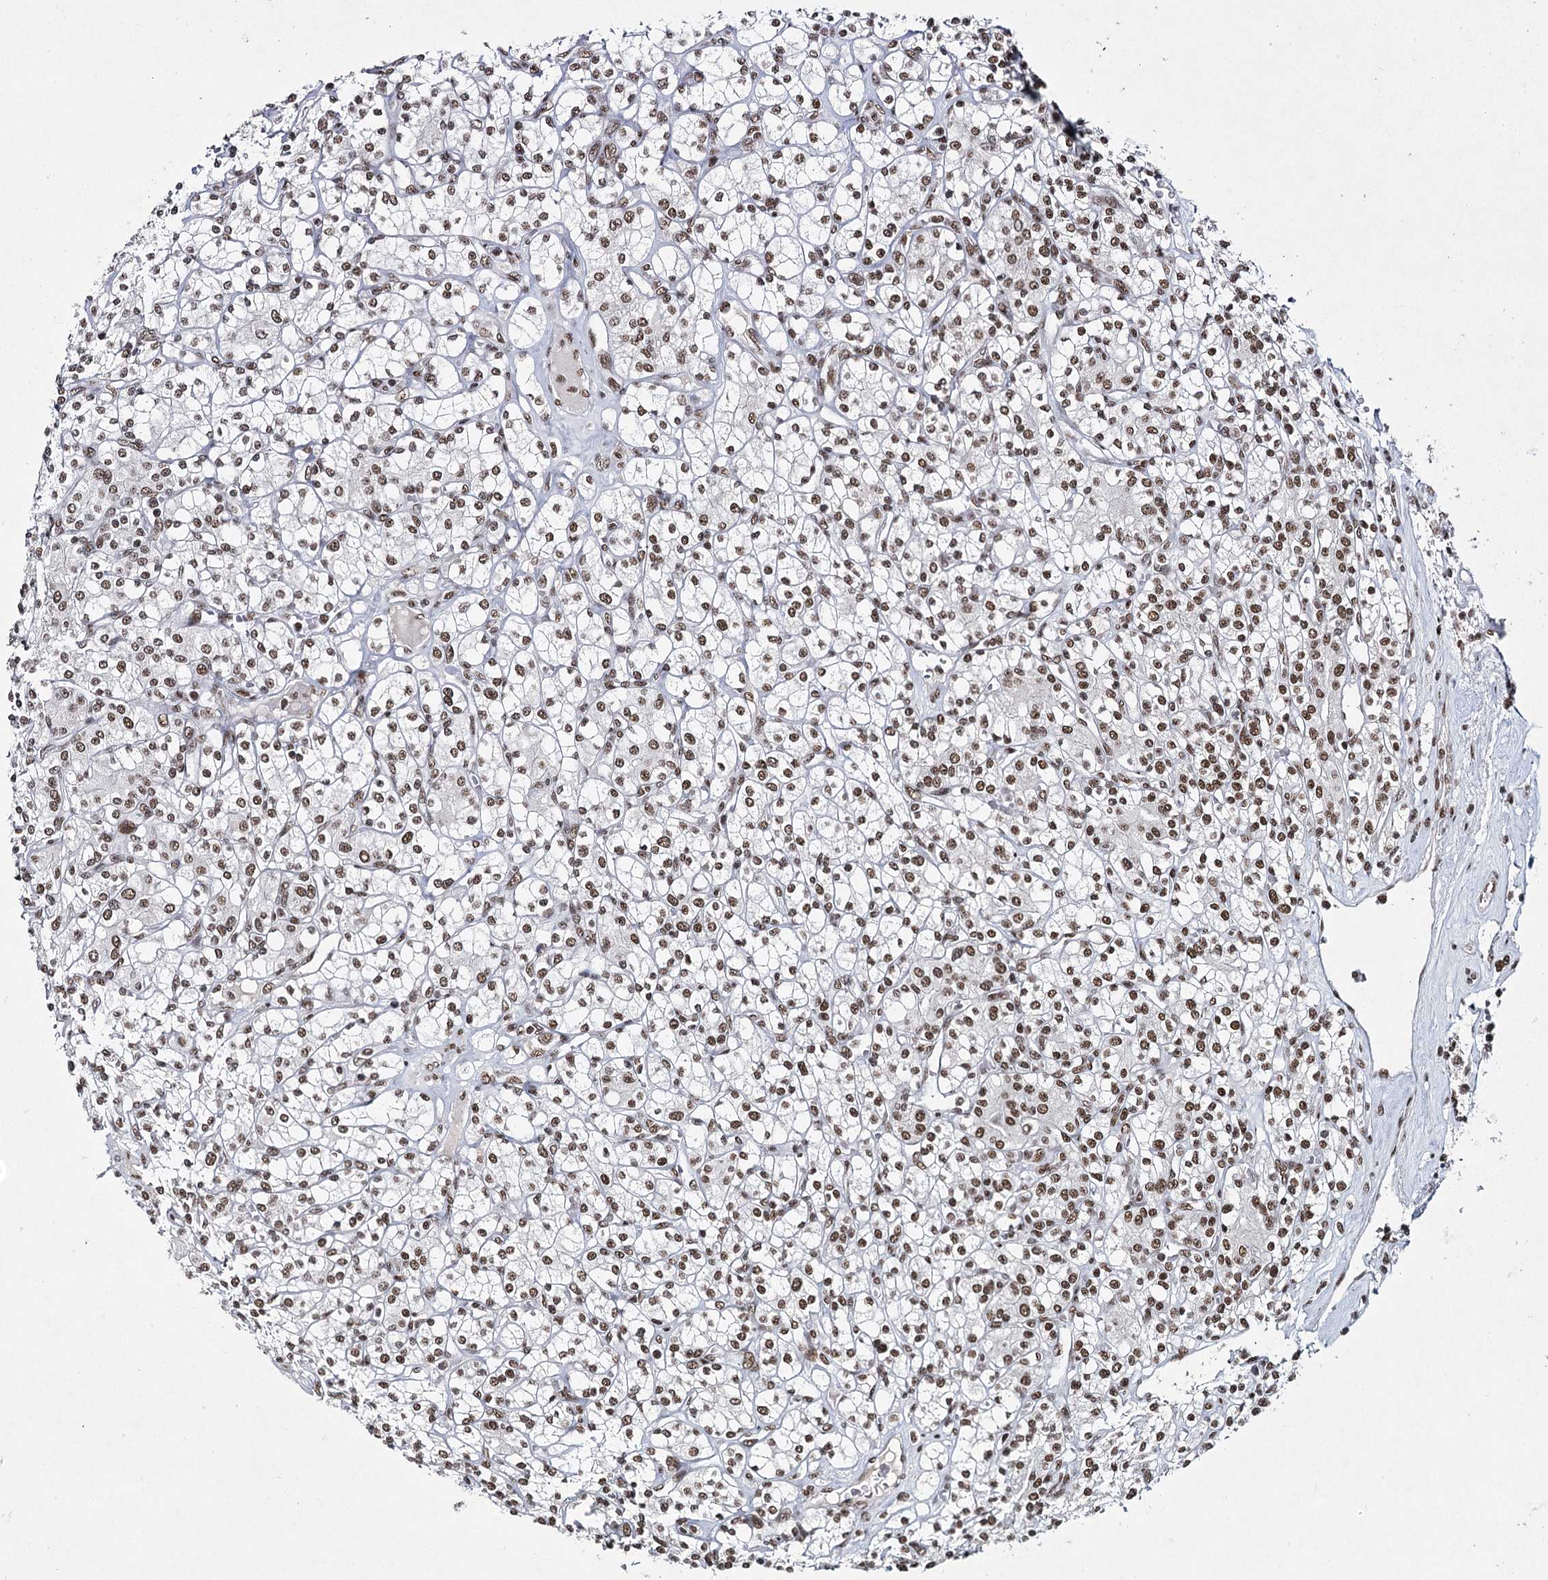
{"staining": {"intensity": "moderate", "quantity": ">75%", "location": "nuclear"}, "tissue": "renal cancer", "cell_type": "Tumor cells", "image_type": "cancer", "snomed": [{"axis": "morphology", "description": "Adenocarcinoma, NOS"}, {"axis": "topography", "description": "Kidney"}], "caption": "IHC photomicrograph of renal cancer (adenocarcinoma) stained for a protein (brown), which displays medium levels of moderate nuclear expression in approximately >75% of tumor cells.", "gene": "SCAF8", "patient": {"sex": "male", "age": 77}}